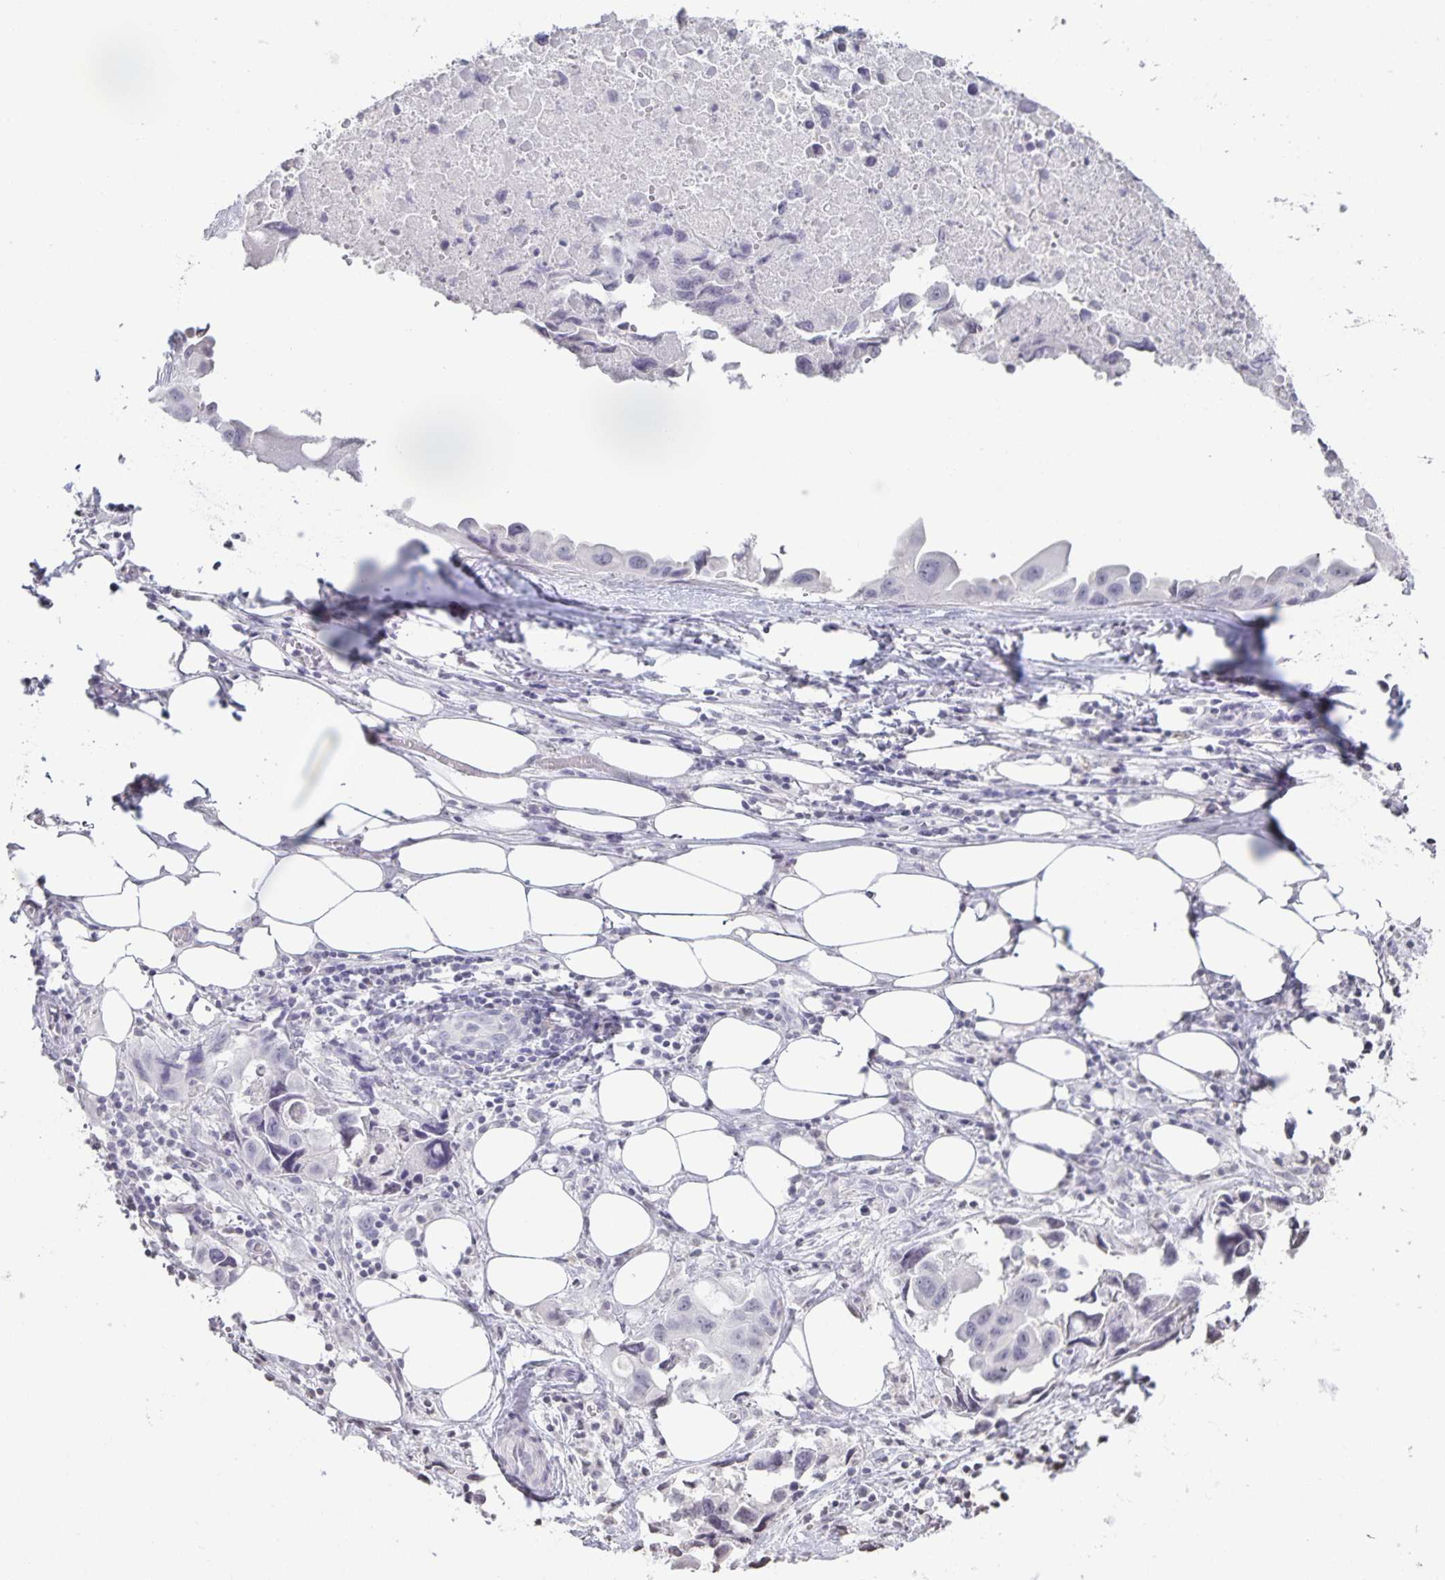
{"staining": {"intensity": "negative", "quantity": "none", "location": "none"}, "tissue": "lung cancer", "cell_type": "Tumor cells", "image_type": "cancer", "snomed": [{"axis": "morphology", "description": "Adenocarcinoma, NOS"}, {"axis": "topography", "description": "Lymph node"}, {"axis": "topography", "description": "Lung"}], "caption": "Tumor cells show no significant staining in lung cancer (adenocarcinoma). (Immunohistochemistry, brightfield microscopy, high magnification).", "gene": "AQP4", "patient": {"sex": "male", "age": 64}}